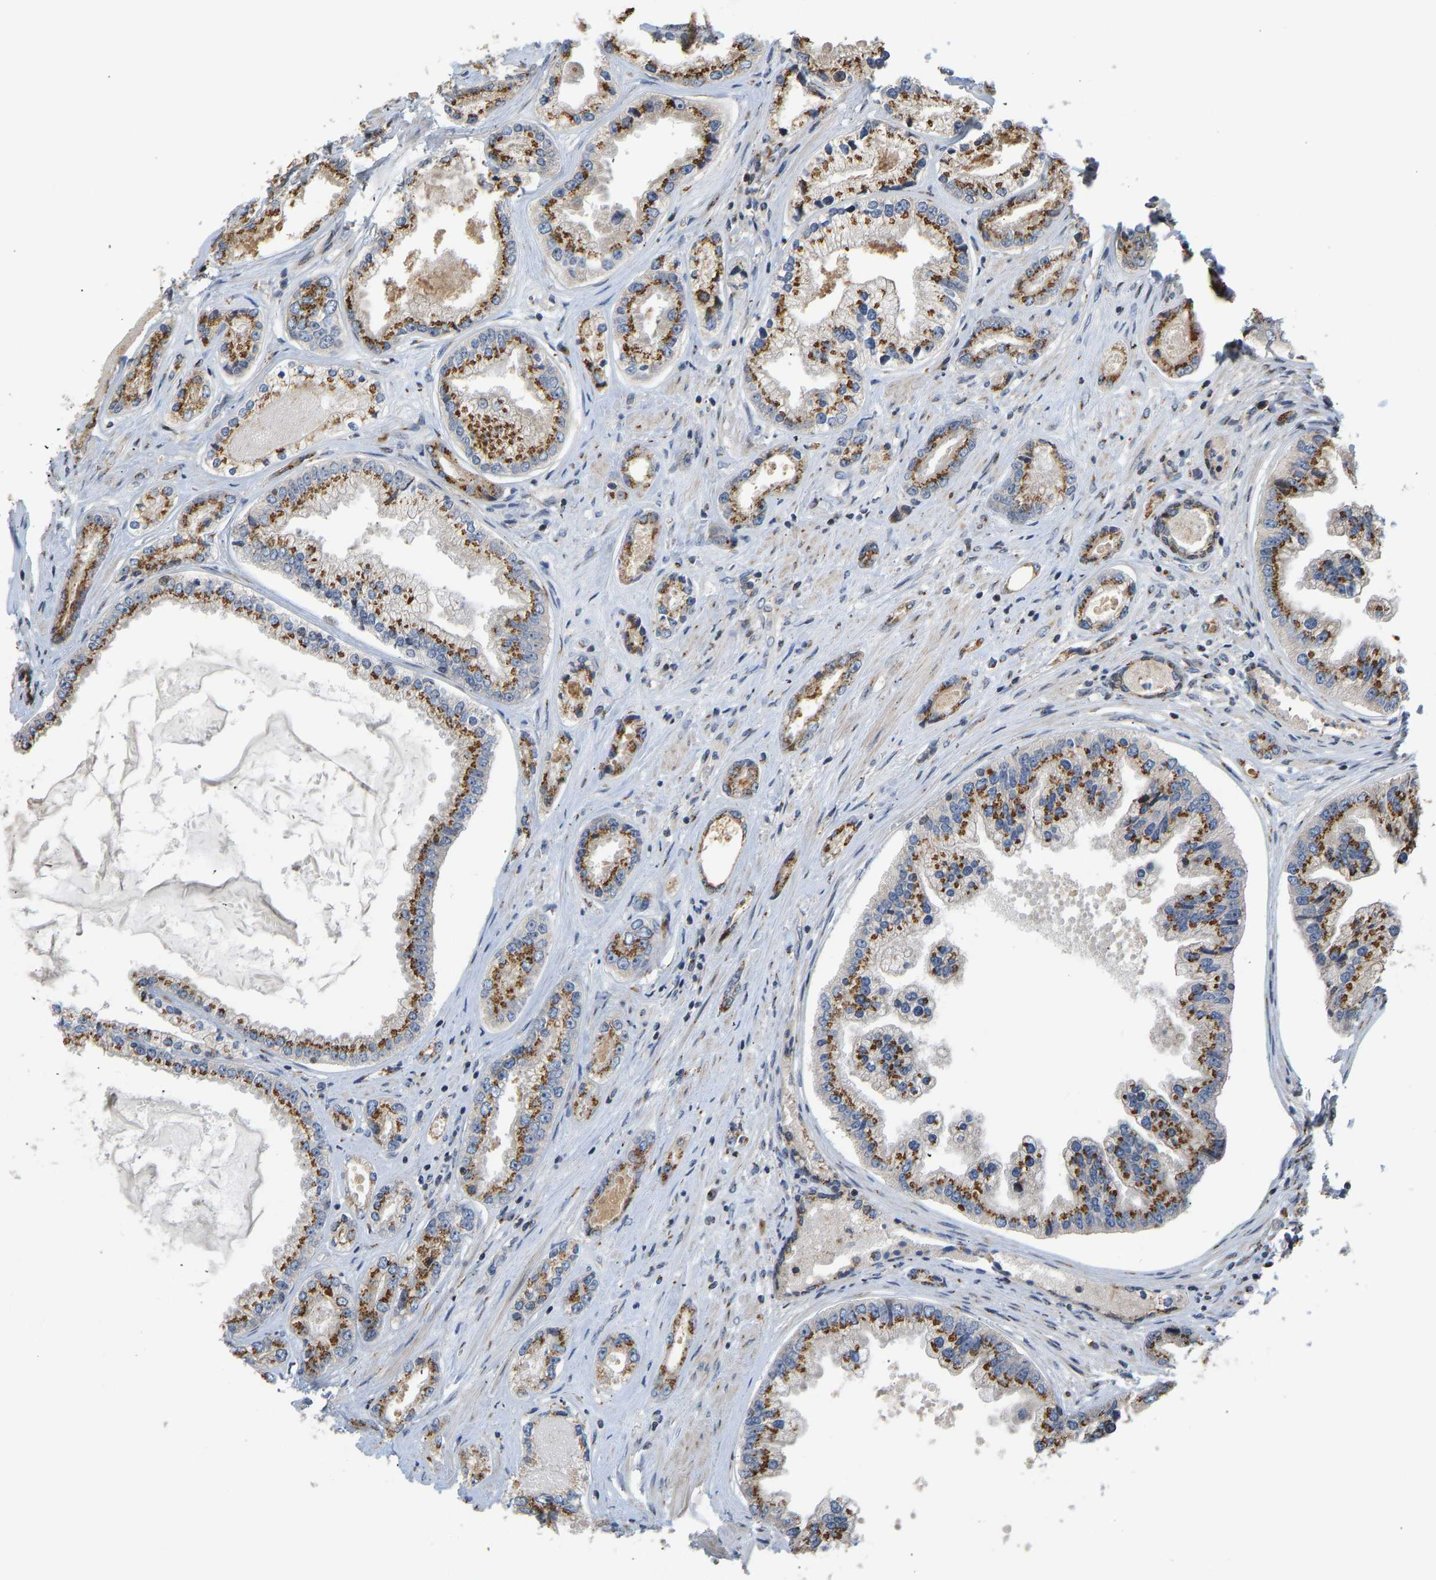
{"staining": {"intensity": "strong", "quantity": ">75%", "location": "cytoplasmic/membranous"}, "tissue": "prostate cancer", "cell_type": "Tumor cells", "image_type": "cancer", "snomed": [{"axis": "morphology", "description": "Adenocarcinoma, High grade"}, {"axis": "topography", "description": "Prostate"}], "caption": "Prostate cancer stained with a brown dye shows strong cytoplasmic/membranous positive positivity in about >75% of tumor cells.", "gene": "YIPF4", "patient": {"sex": "male", "age": 61}}